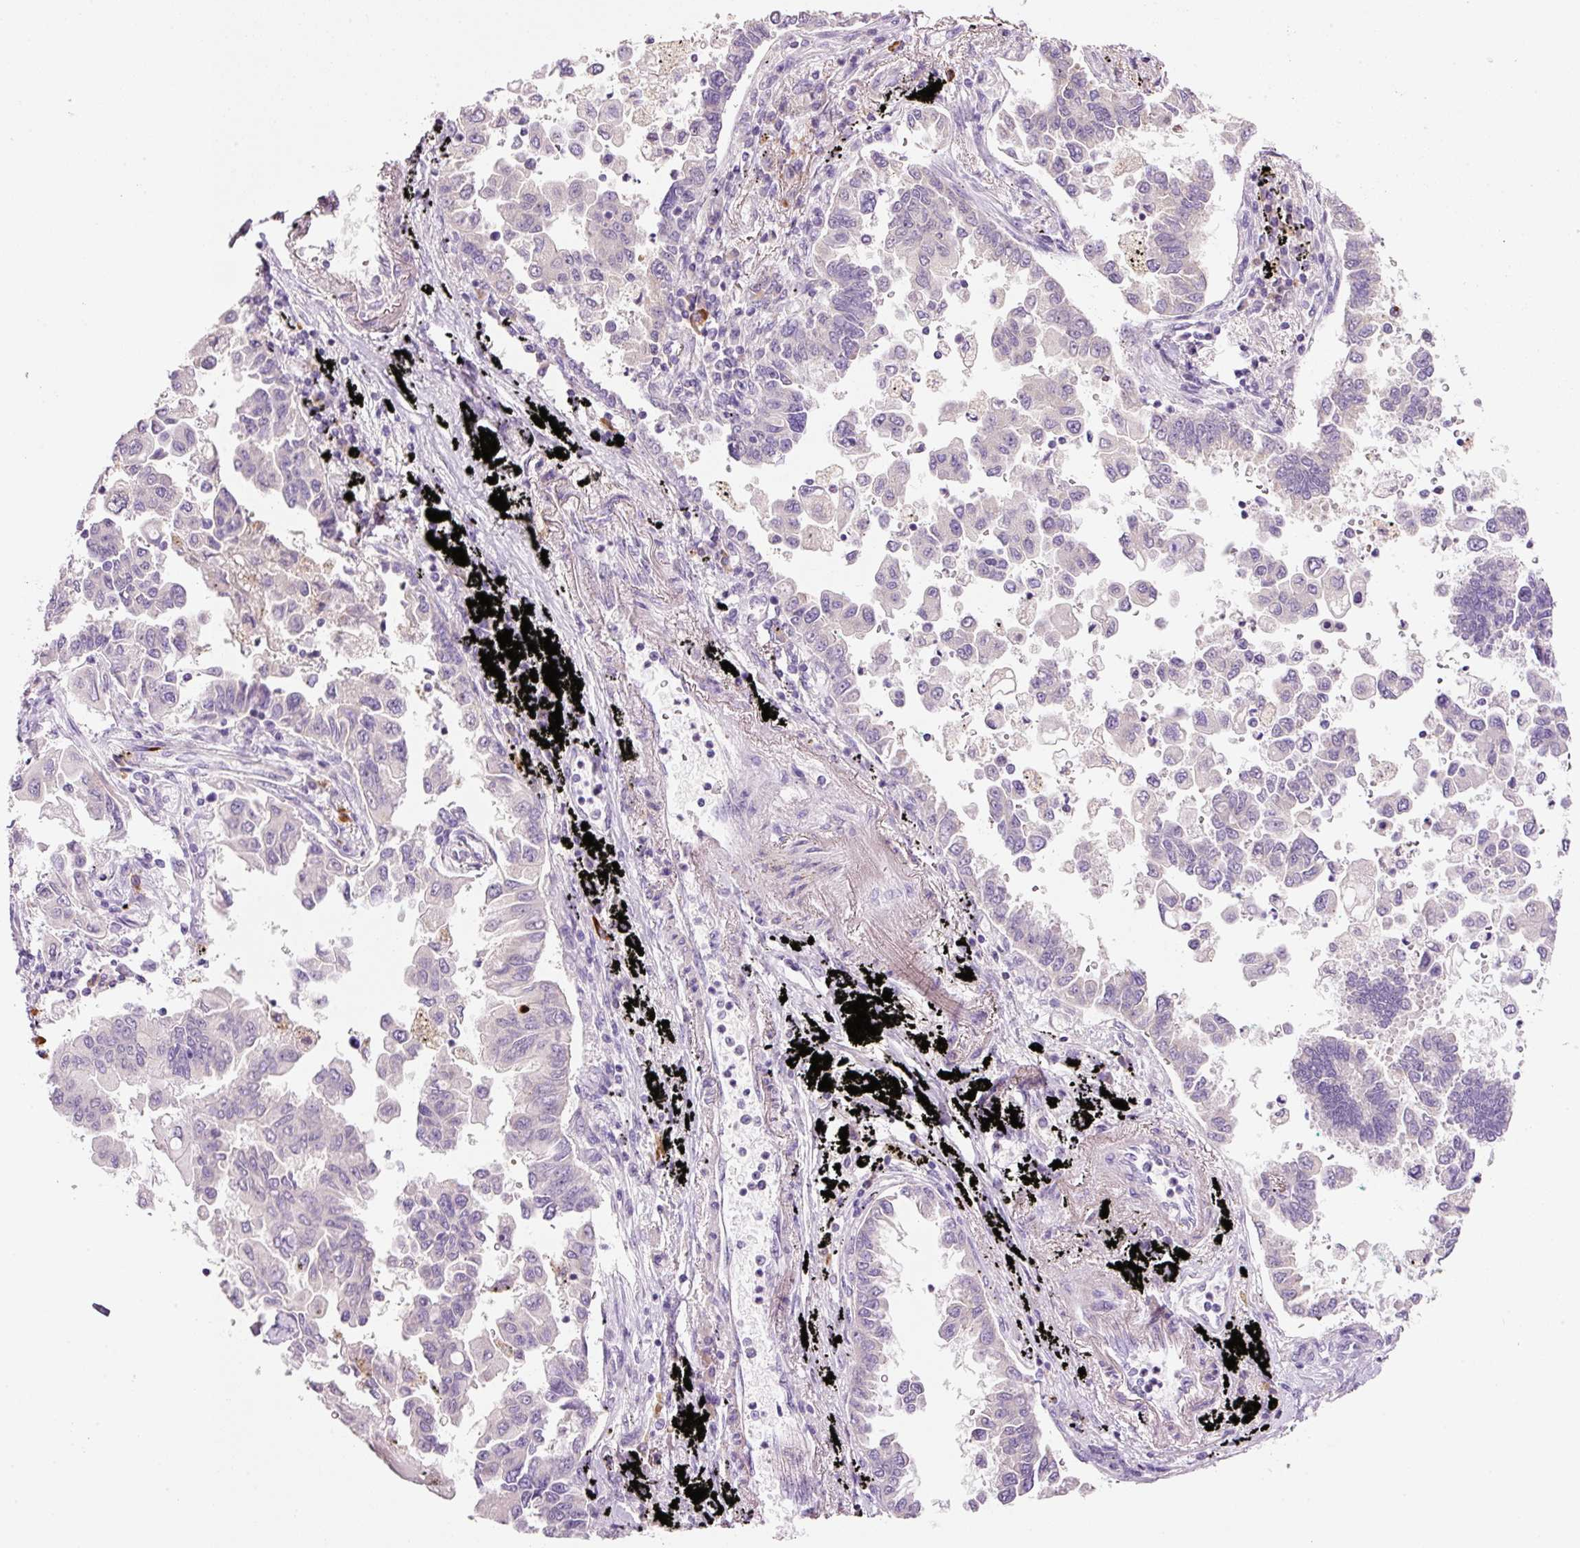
{"staining": {"intensity": "negative", "quantity": "none", "location": "none"}, "tissue": "lung cancer", "cell_type": "Tumor cells", "image_type": "cancer", "snomed": [{"axis": "morphology", "description": "Adenocarcinoma, NOS"}, {"axis": "topography", "description": "Lung"}], "caption": "Tumor cells show no significant protein staining in lung adenocarcinoma.", "gene": "TENT5C", "patient": {"sex": "female", "age": 67}}